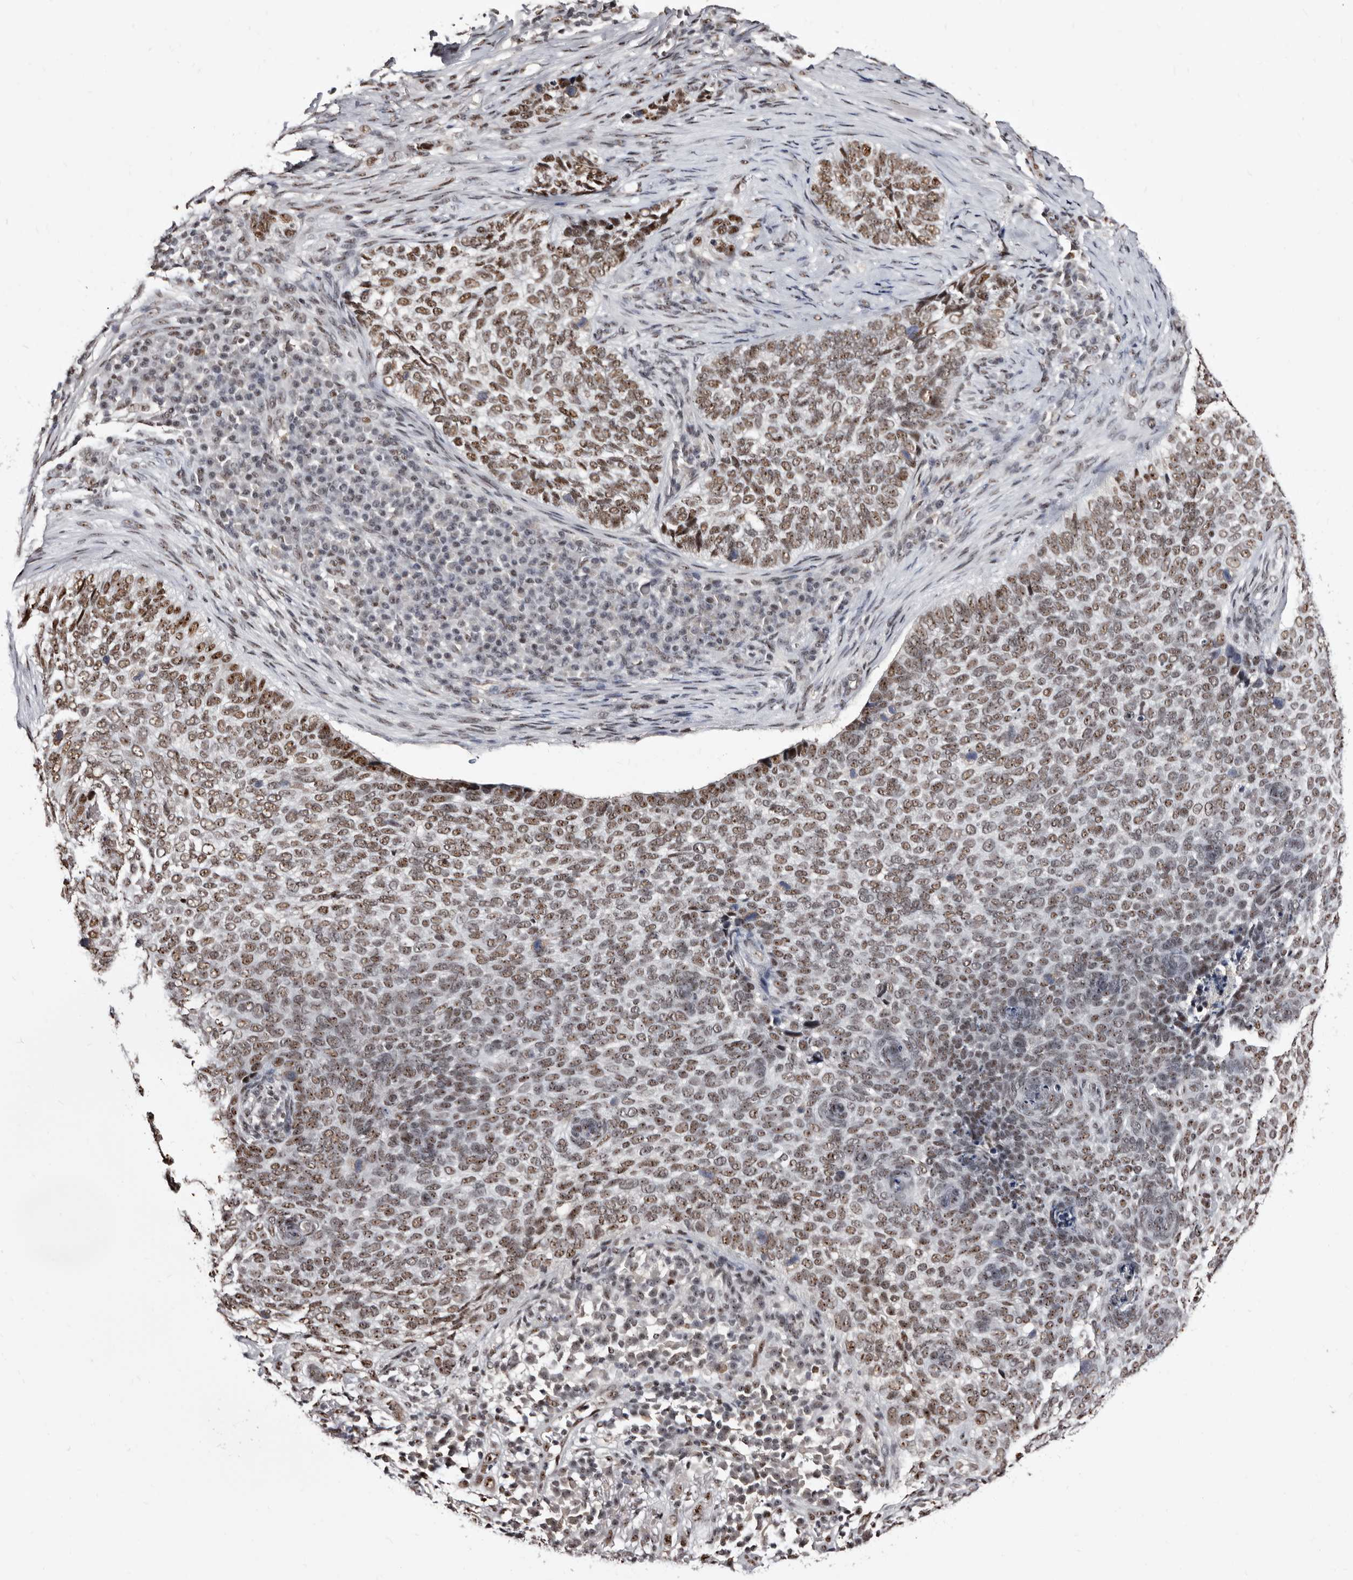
{"staining": {"intensity": "moderate", "quantity": ">75%", "location": "nuclear"}, "tissue": "skin cancer", "cell_type": "Tumor cells", "image_type": "cancer", "snomed": [{"axis": "morphology", "description": "Basal cell carcinoma"}, {"axis": "topography", "description": "Skin"}], "caption": "Basal cell carcinoma (skin) was stained to show a protein in brown. There is medium levels of moderate nuclear expression in approximately >75% of tumor cells. The protein is stained brown, and the nuclei are stained in blue (DAB (3,3'-diaminobenzidine) IHC with brightfield microscopy, high magnification).", "gene": "ANAPC11", "patient": {"sex": "female", "age": 64}}